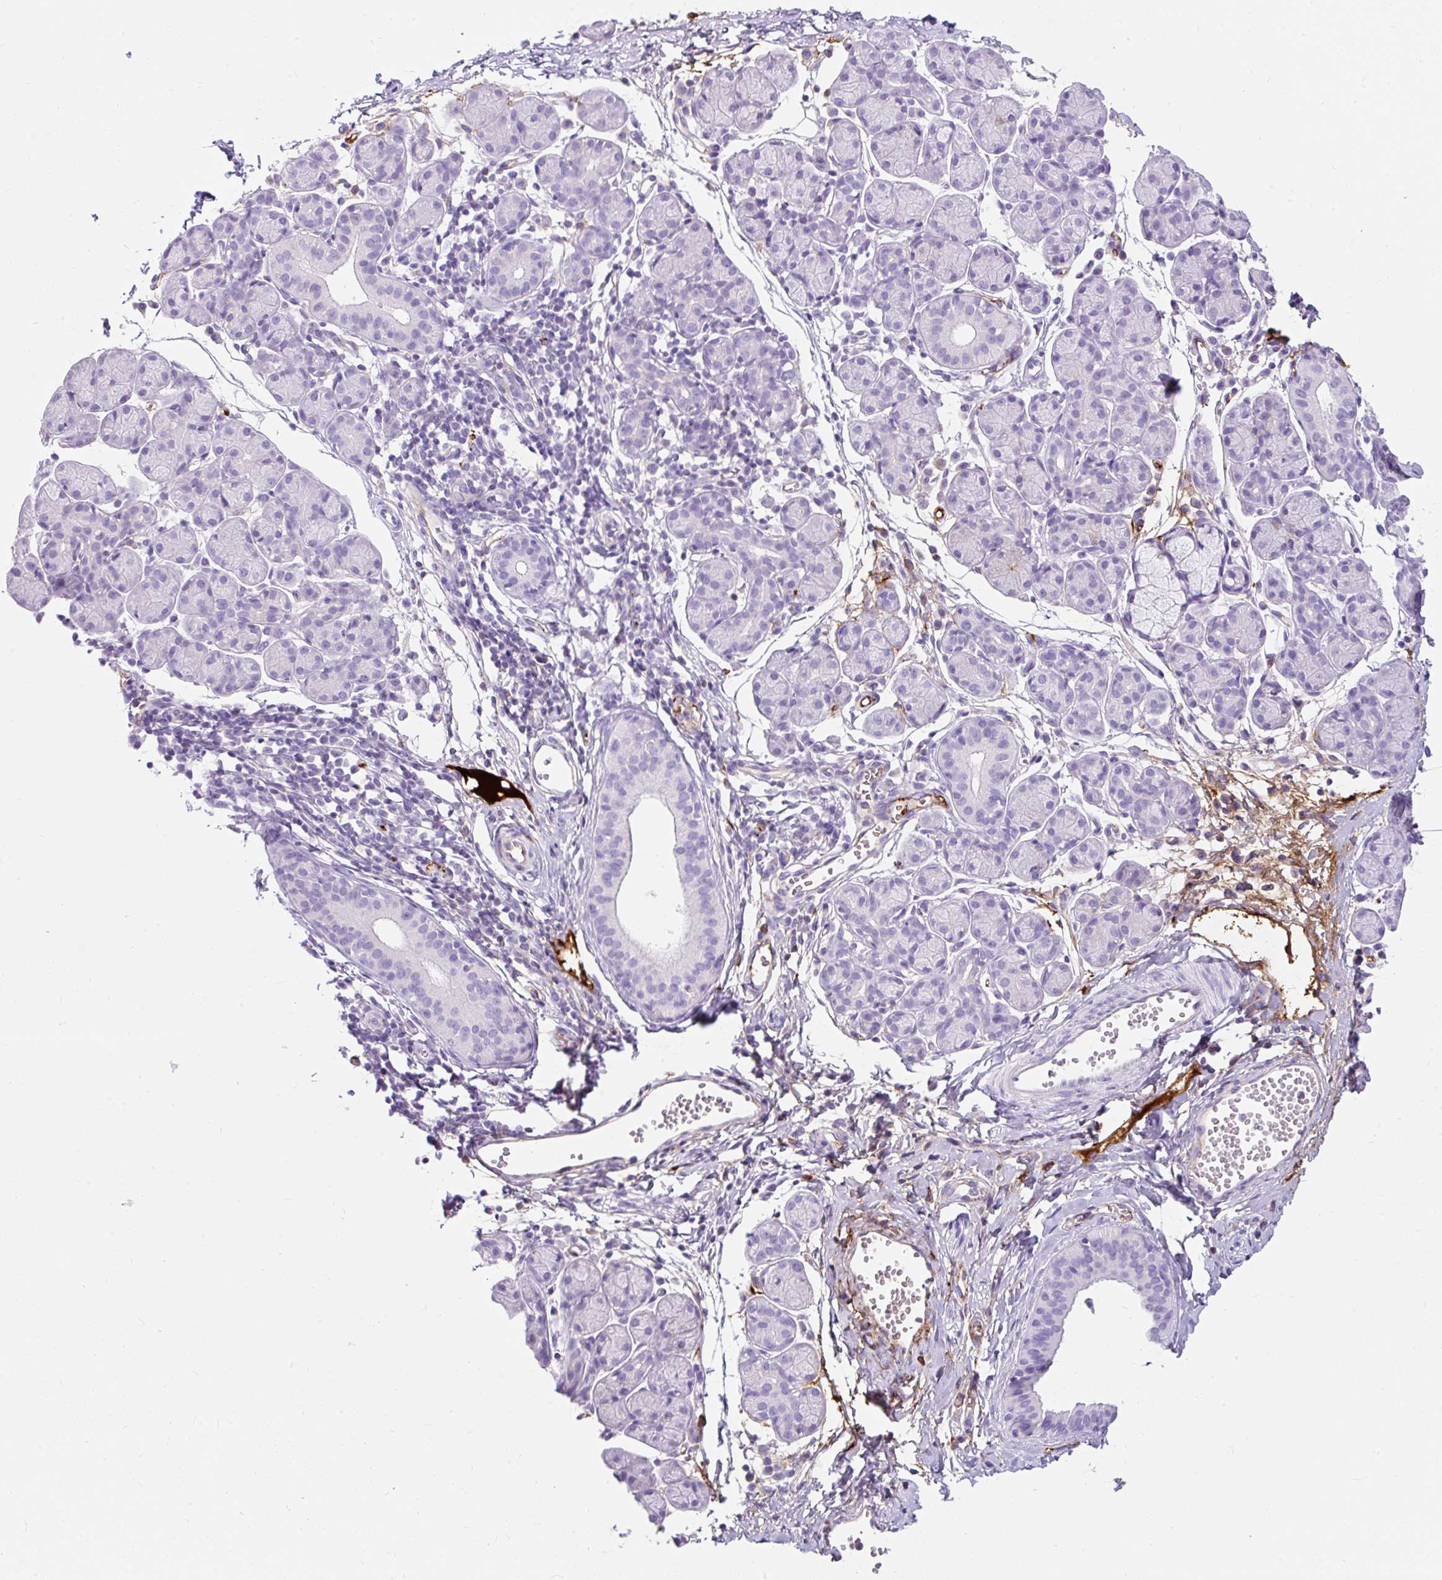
{"staining": {"intensity": "negative", "quantity": "none", "location": "none"}, "tissue": "salivary gland", "cell_type": "Glandular cells", "image_type": "normal", "snomed": [{"axis": "morphology", "description": "Normal tissue, NOS"}, {"axis": "morphology", "description": "Inflammation, NOS"}, {"axis": "topography", "description": "Lymph node"}, {"axis": "topography", "description": "Salivary gland"}], "caption": "There is no significant staining in glandular cells of salivary gland. (DAB immunohistochemistry visualized using brightfield microscopy, high magnification).", "gene": "APOC2", "patient": {"sex": "male", "age": 3}}